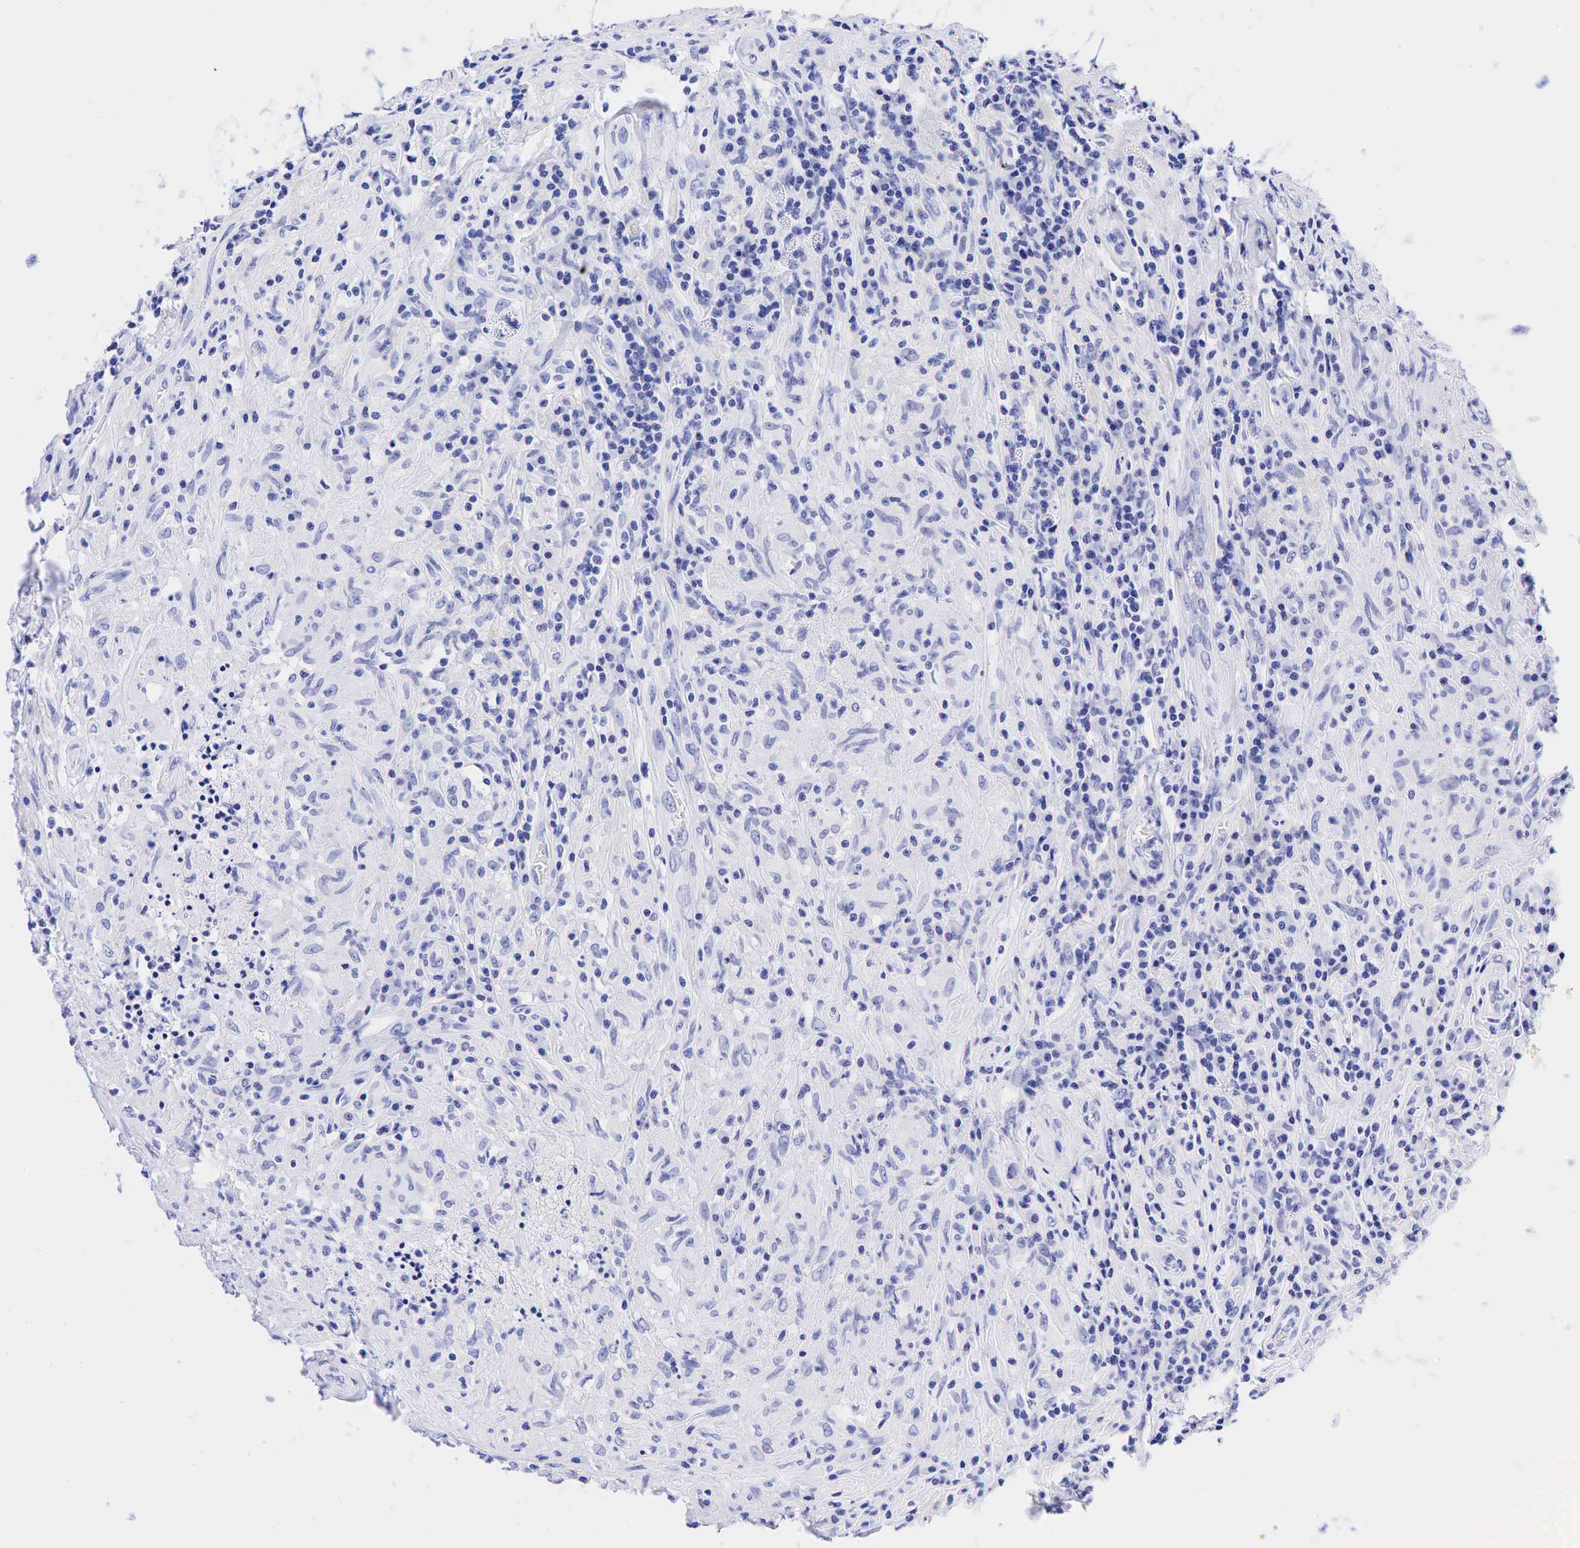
{"staining": {"intensity": "negative", "quantity": "none", "location": "none"}, "tissue": "testis cancer", "cell_type": "Tumor cells", "image_type": "cancer", "snomed": [{"axis": "morphology", "description": "Seminoma, NOS"}, {"axis": "topography", "description": "Testis"}], "caption": "The immunohistochemistry (IHC) photomicrograph has no significant expression in tumor cells of testis cancer tissue. Brightfield microscopy of immunohistochemistry (IHC) stained with DAB (3,3'-diaminobenzidine) (brown) and hematoxylin (blue), captured at high magnification.", "gene": "CHGA", "patient": {"sex": "male", "age": 34}}